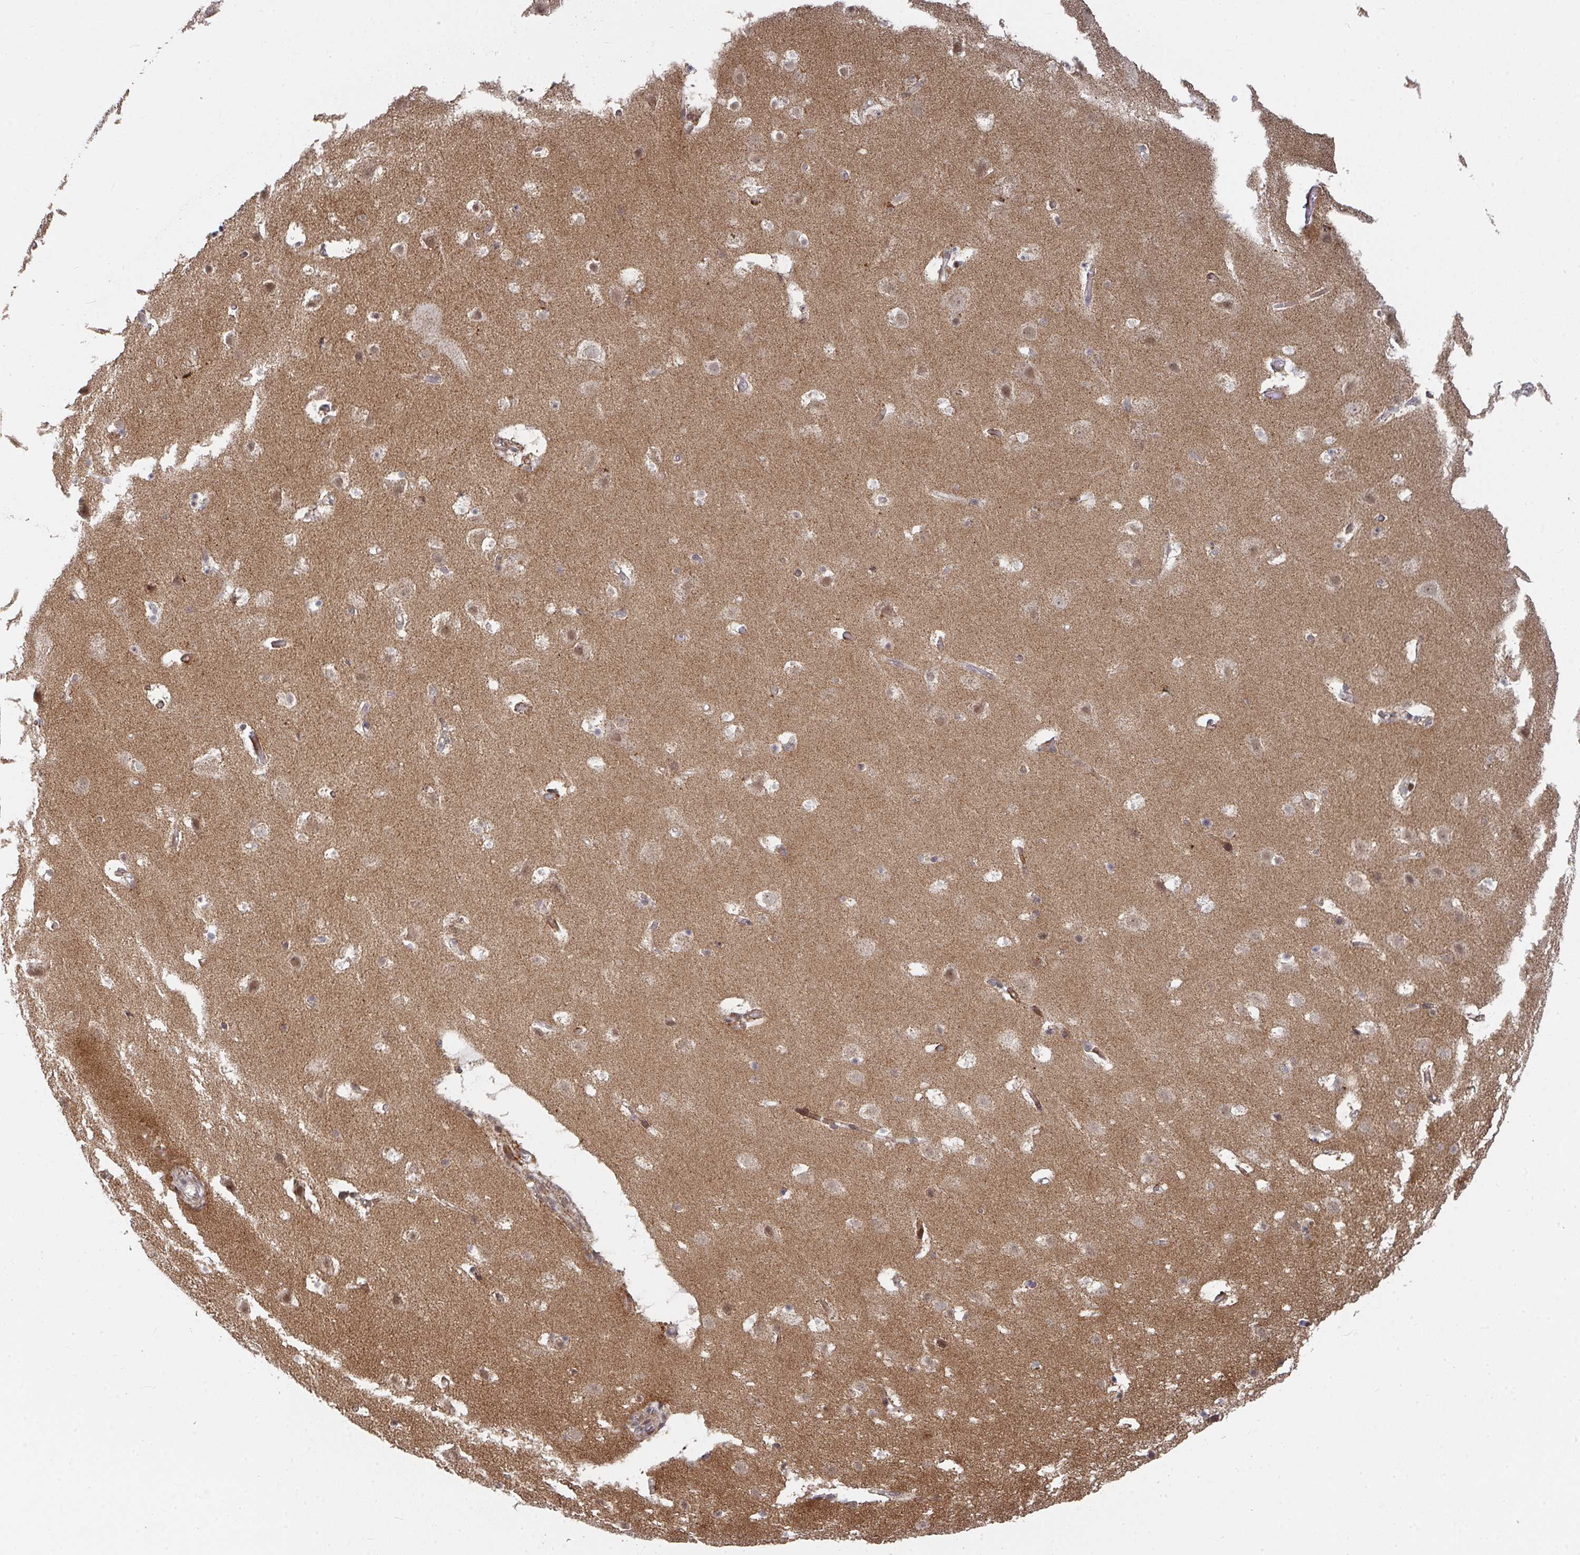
{"staining": {"intensity": "weak", "quantity": "25%-75%", "location": "cytoplasmic/membranous"}, "tissue": "cerebral cortex", "cell_type": "Endothelial cells", "image_type": "normal", "snomed": [{"axis": "morphology", "description": "Normal tissue, NOS"}, {"axis": "topography", "description": "Cerebral cortex"}], "caption": "A high-resolution histopathology image shows immunohistochemistry staining of normal cerebral cortex, which demonstrates weak cytoplasmic/membranous expression in approximately 25%-75% of endothelial cells. (DAB (3,3'-diaminobenzidine) IHC with brightfield microscopy, high magnification).", "gene": "RBBP5", "patient": {"sex": "female", "age": 42}}